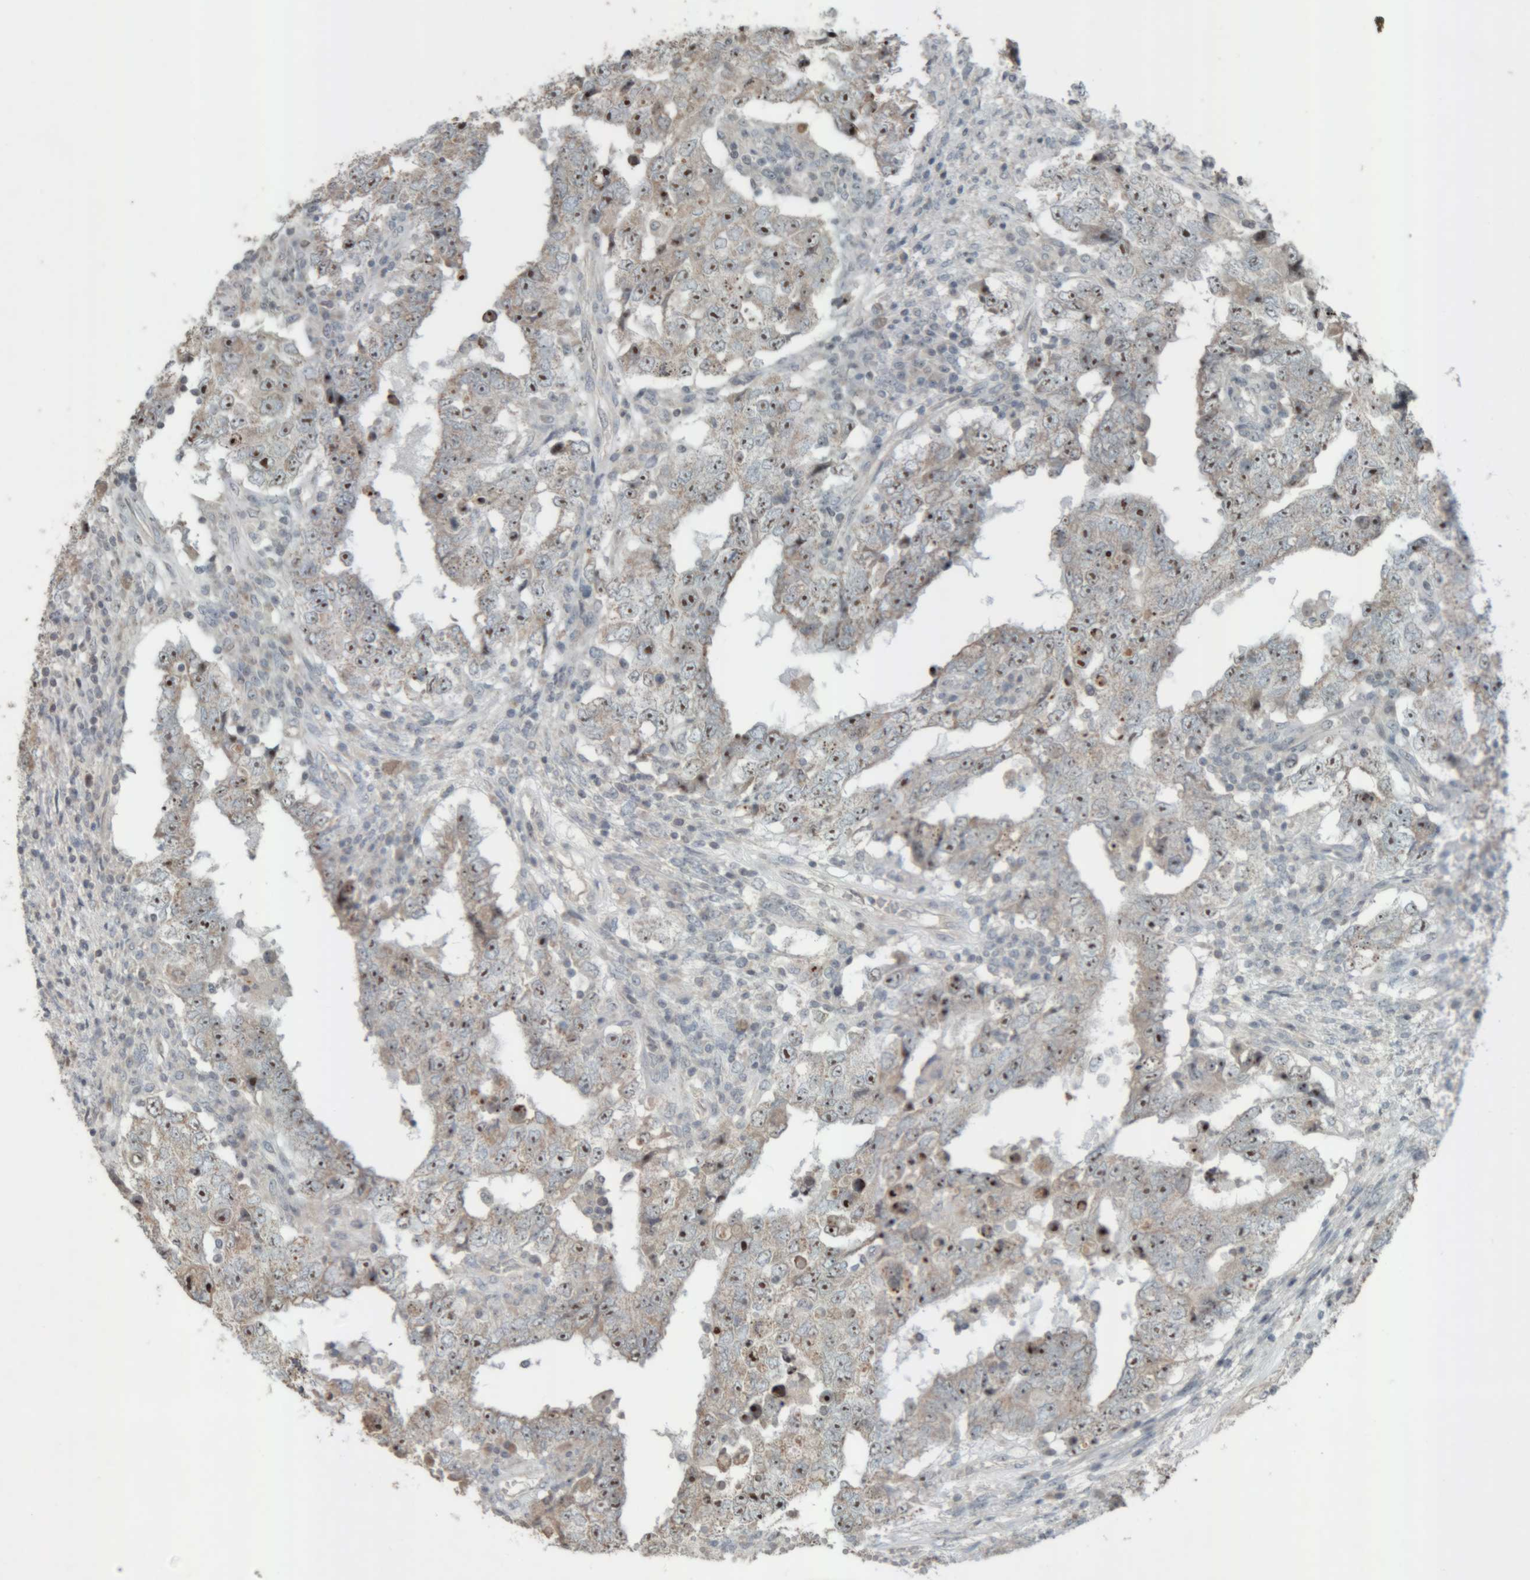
{"staining": {"intensity": "moderate", "quantity": ">75%", "location": "nuclear"}, "tissue": "testis cancer", "cell_type": "Tumor cells", "image_type": "cancer", "snomed": [{"axis": "morphology", "description": "Carcinoma, Embryonal, NOS"}, {"axis": "topography", "description": "Testis"}], "caption": "IHC of testis embryonal carcinoma exhibits medium levels of moderate nuclear staining in approximately >75% of tumor cells.", "gene": "RPF1", "patient": {"sex": "male", "age": 26}}